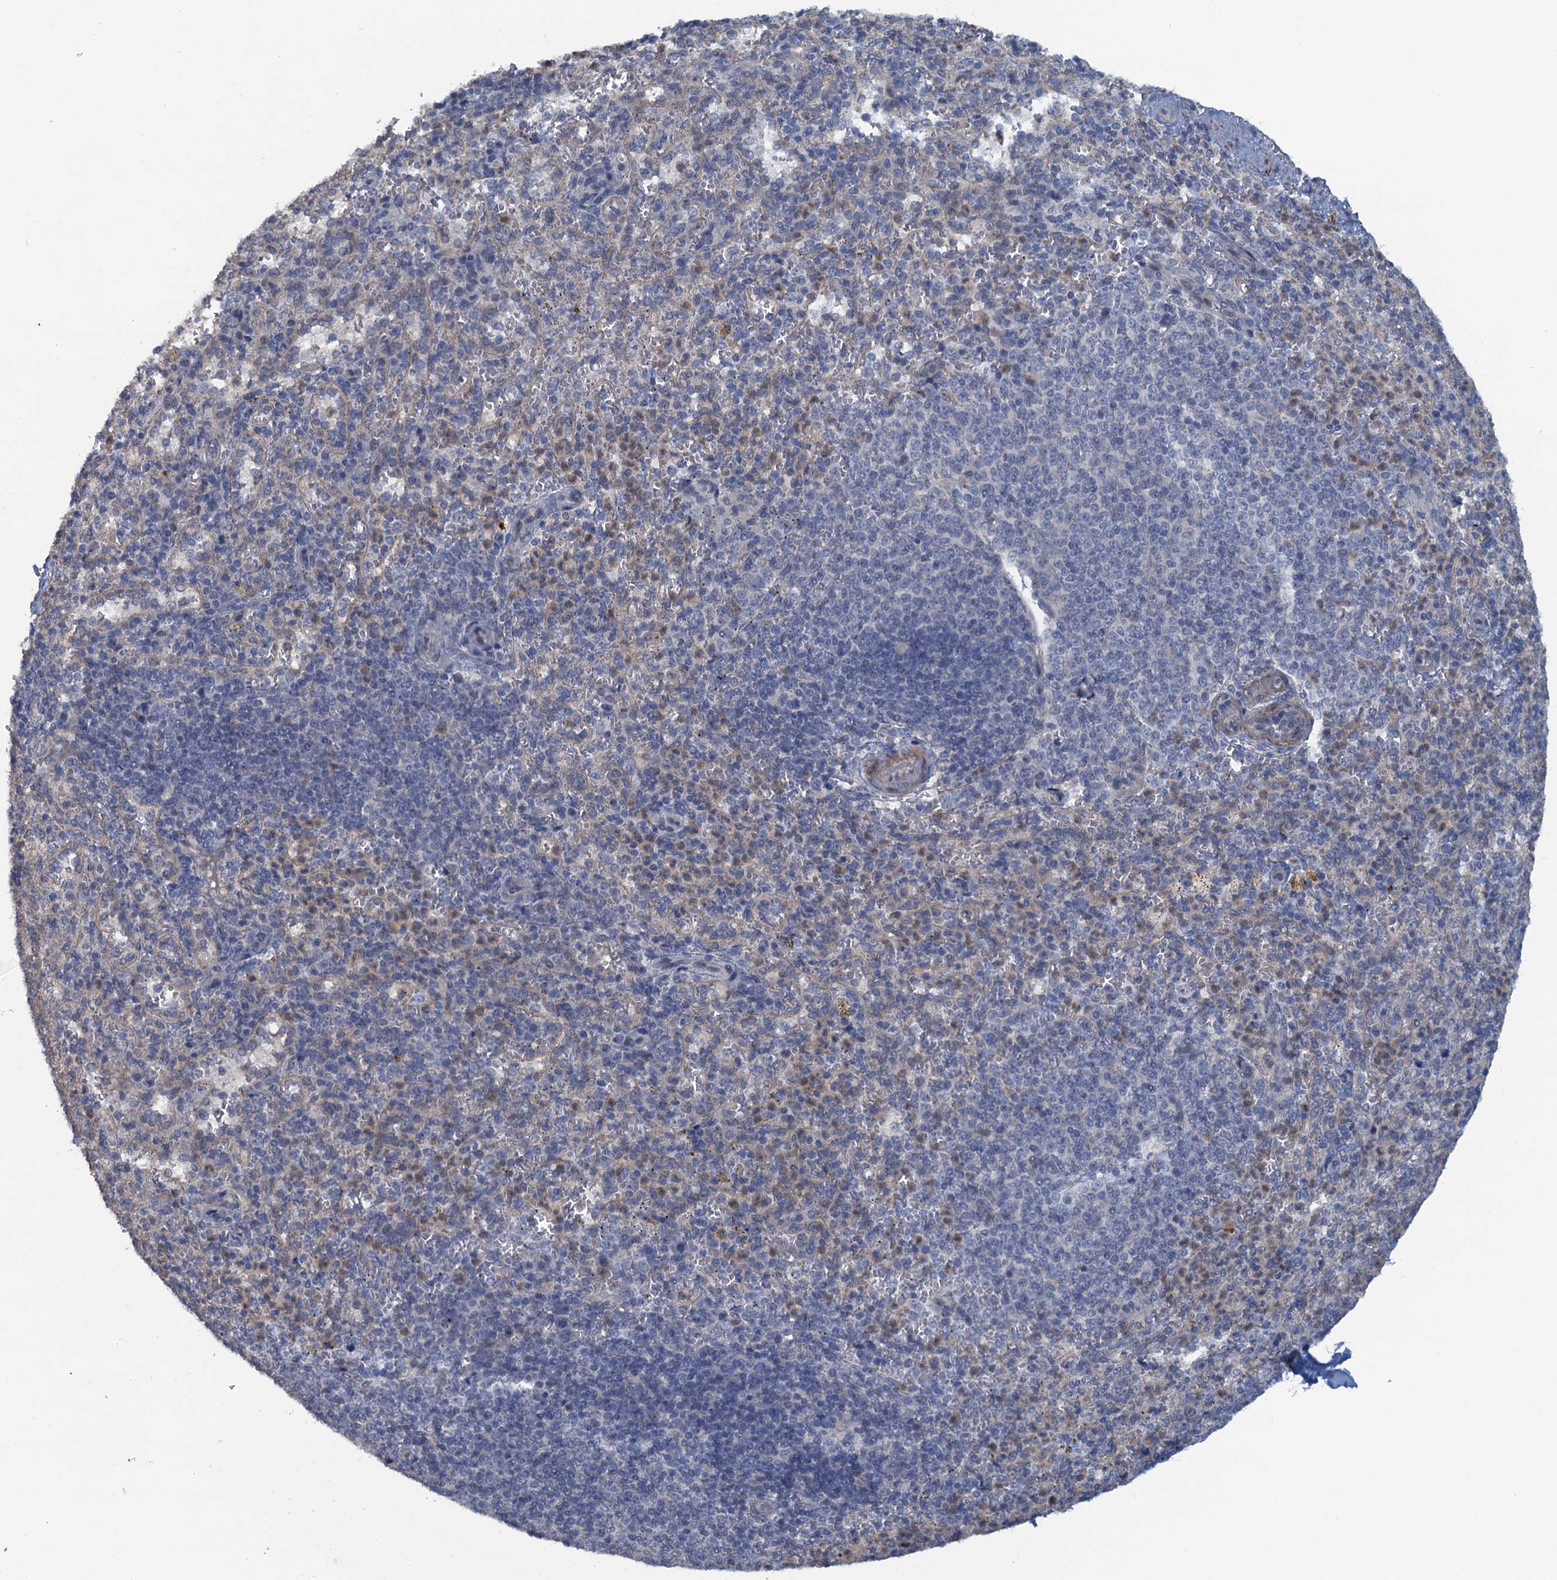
{"staining": {"intensity": "negative", "quantity": "none", "location": "none"}, "tissue": "spleen", "cell_type": "Cells in red pulp", "image_type": "normal", "snomed": [{"axis": "morphology", "description": "Normal tissue, NOS"}, {"axis": "topography", "description": "Spleen"}], "caption": "A histopathology image of human spleen is negative for staining in cells in red pulp.", "gene": "MYO16", "patient": {"sex": "female", "age": 21}}